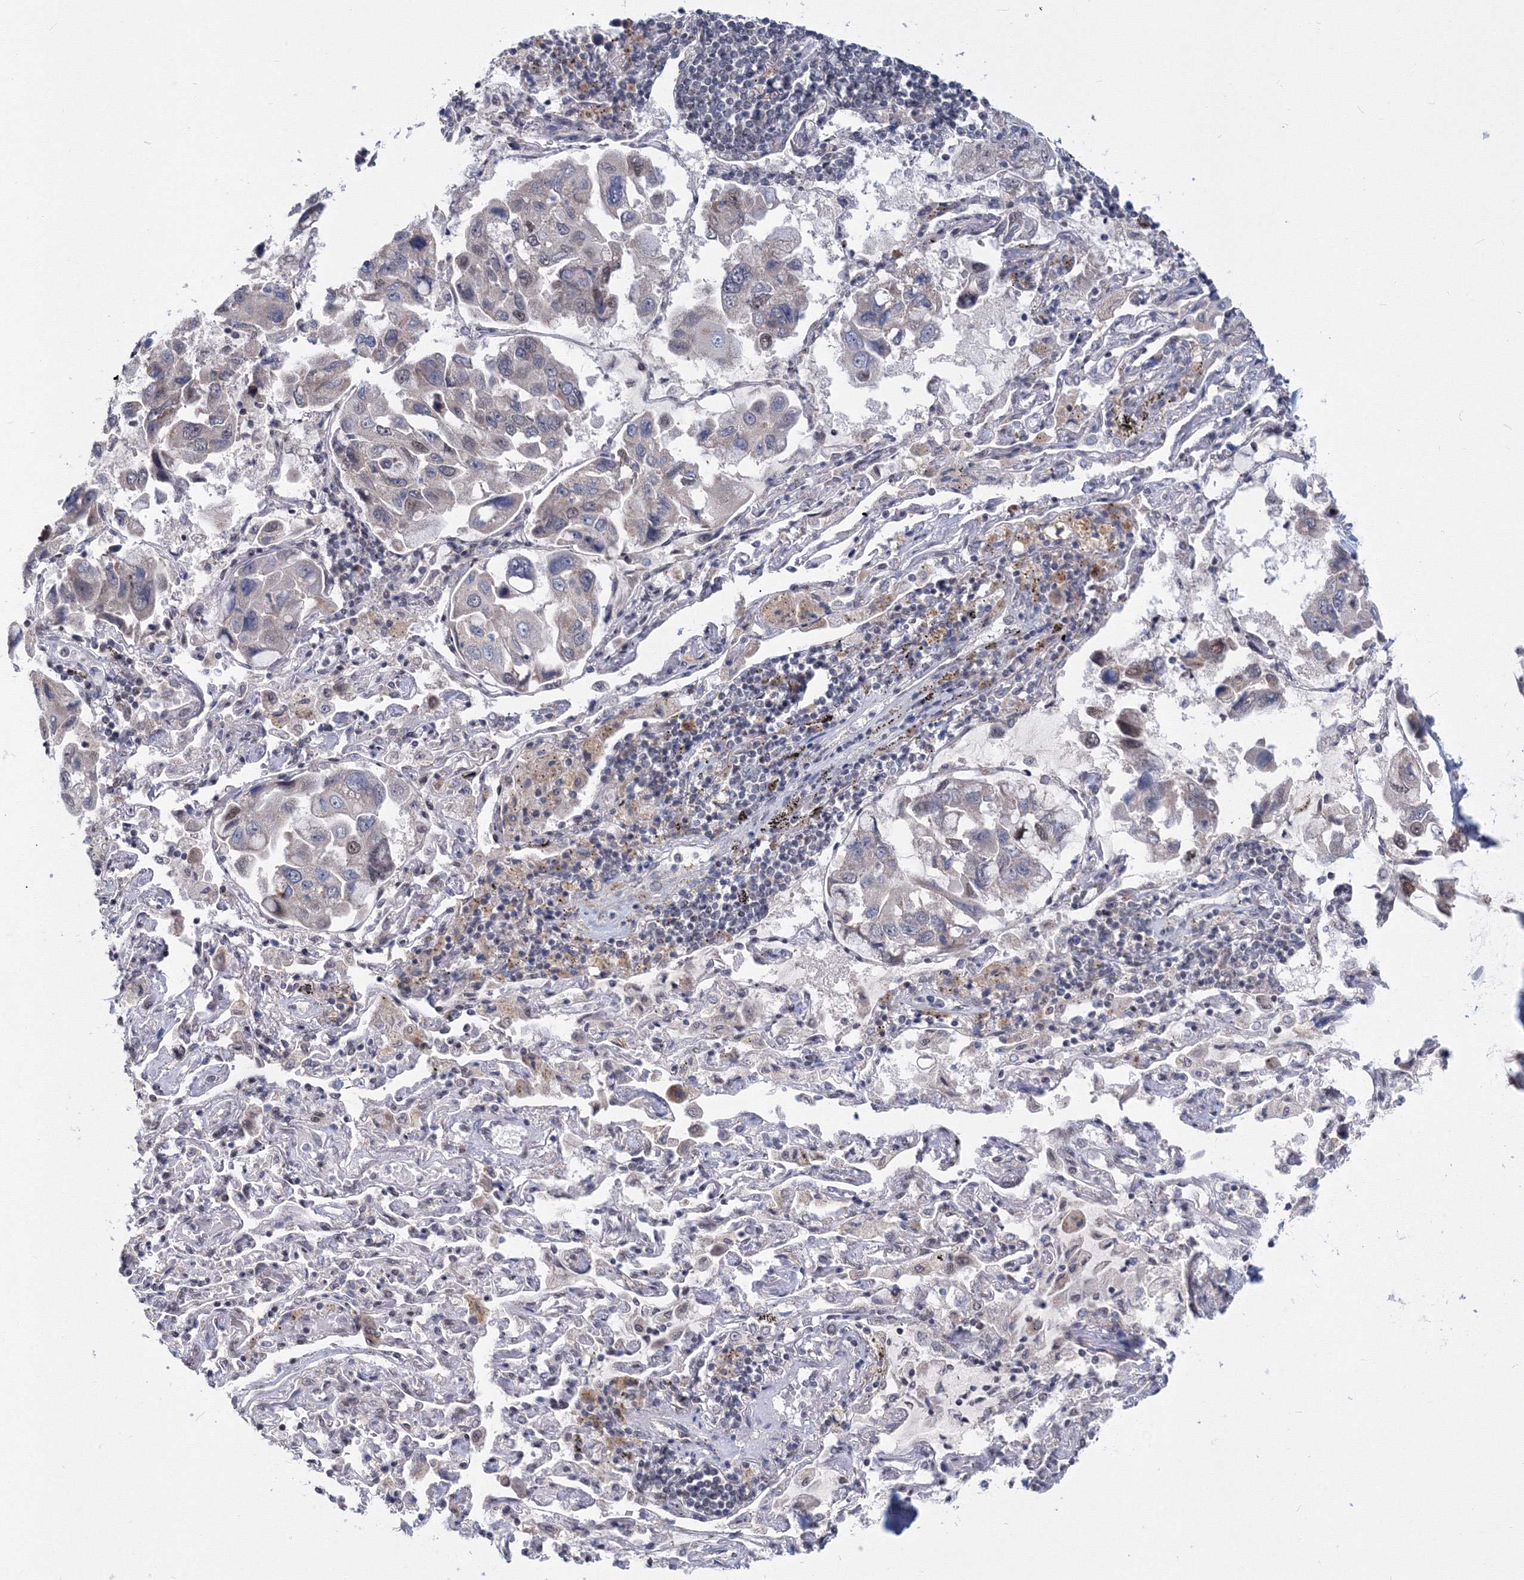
{"staining": {"intensity": "weak", "quantity": "<25%", "location": "nuclear"}, "tissue": "lung cancer", "cell_type": "Tumor cells", "image_type": "cancer", "snomed": [{"axis": "morphology", "description": "Adenocarcinoma, NOS"}, {"axis": "topography", "description": "Lung"}], "caption": "Histopathology image shows no protein expression in tumor cells of lung adenocarcinoma tissue.", "gene": "SF3B6", "patient": {"sex": "male", "age": 64}}